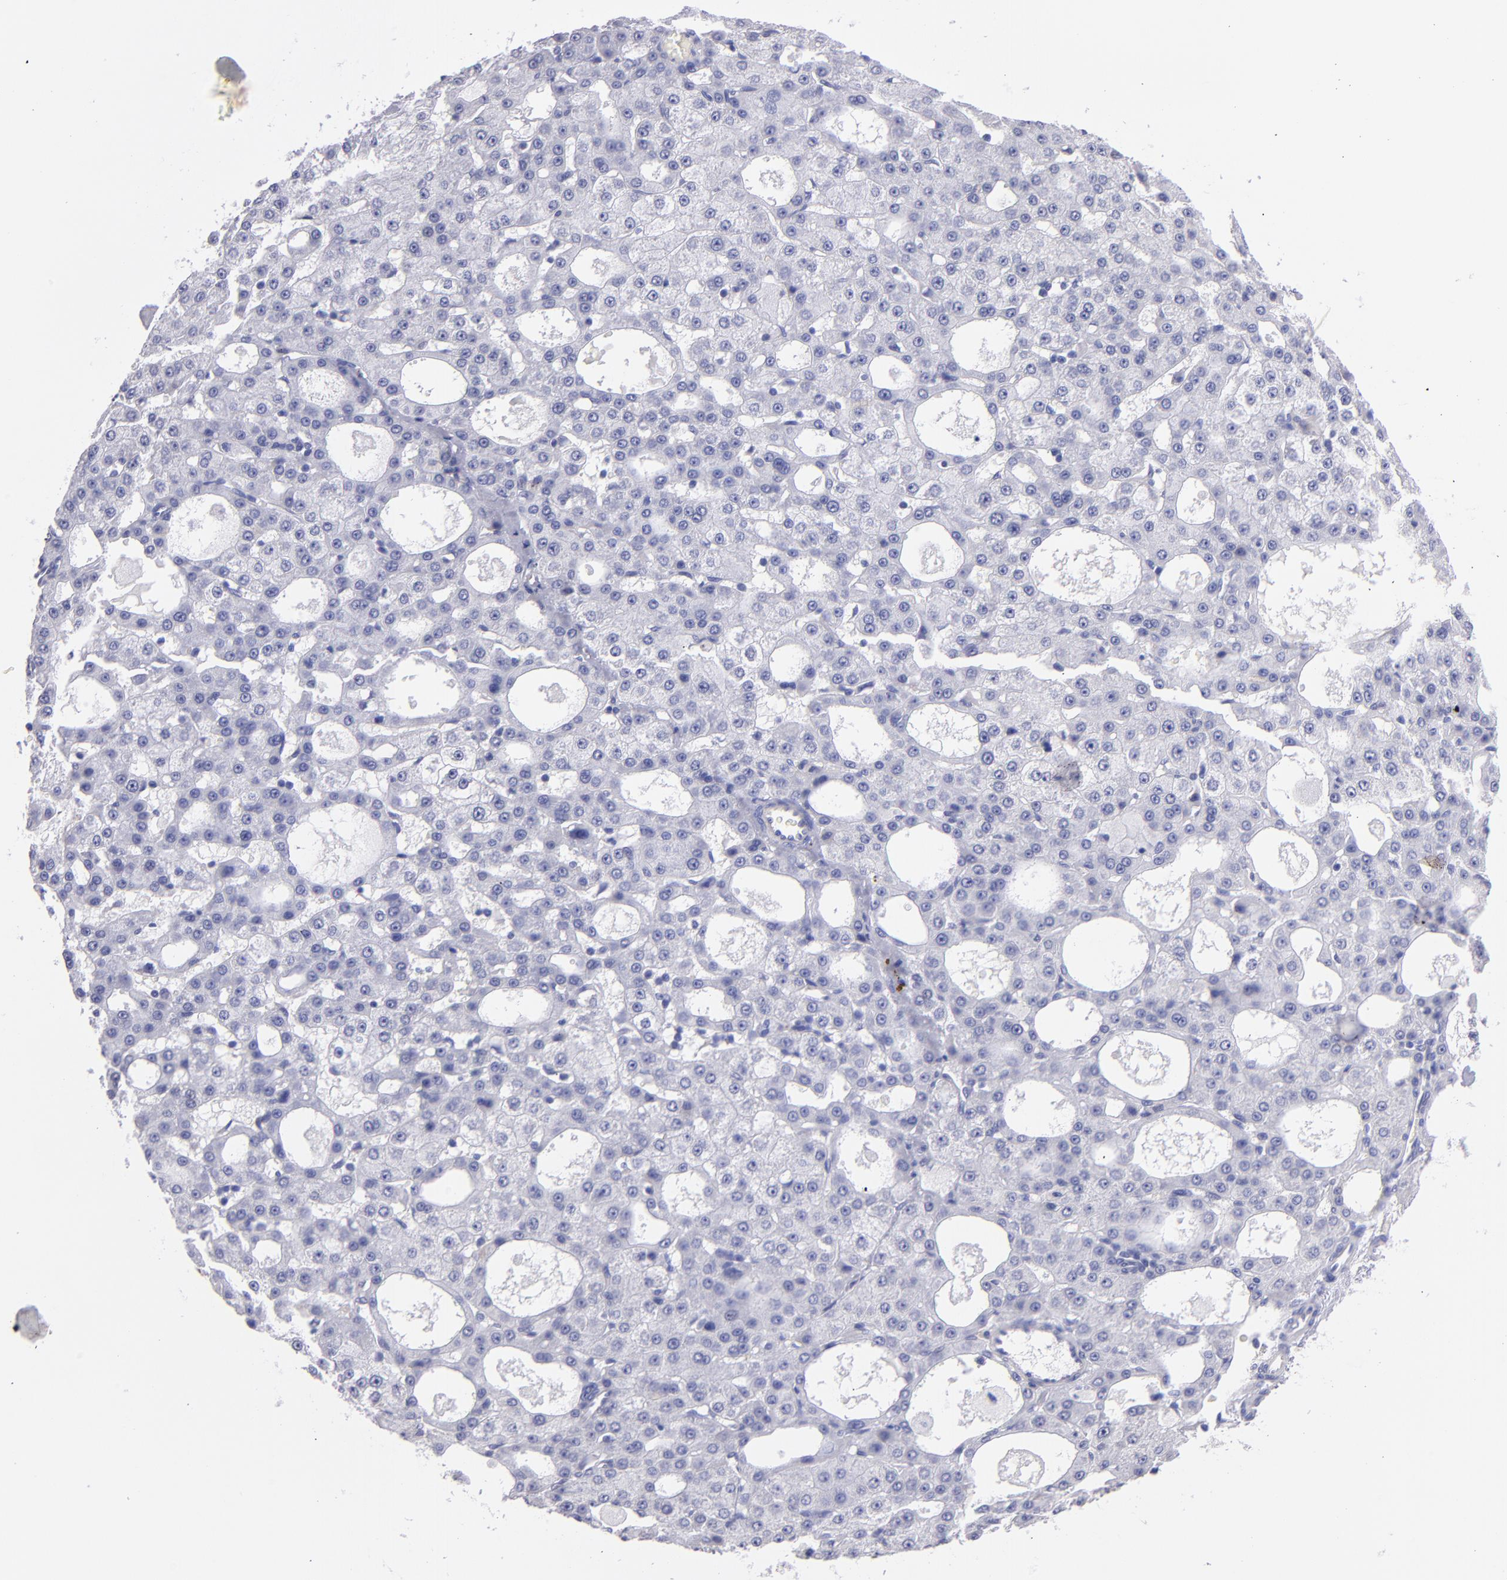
{"staining": {"intensity": "negative", "quantity": "none", "location": "none"}, "tissue": "liver cancer", "cell_type": "Tumor cells", "image_type": "cancer", "snomed": [{"axis": "morphology", "description": "Carcinoma, Hepatocellular, NOS"}, {"axis": "topography", "description": "Liver"}], "caption": "The immunohistochemistry (IHC) histopathology image has no significant expression in tumor cells of liver hepatocellular carcinoma tissue.", "gene": "TG", "patient": {"sex": "male", "age": 47}}